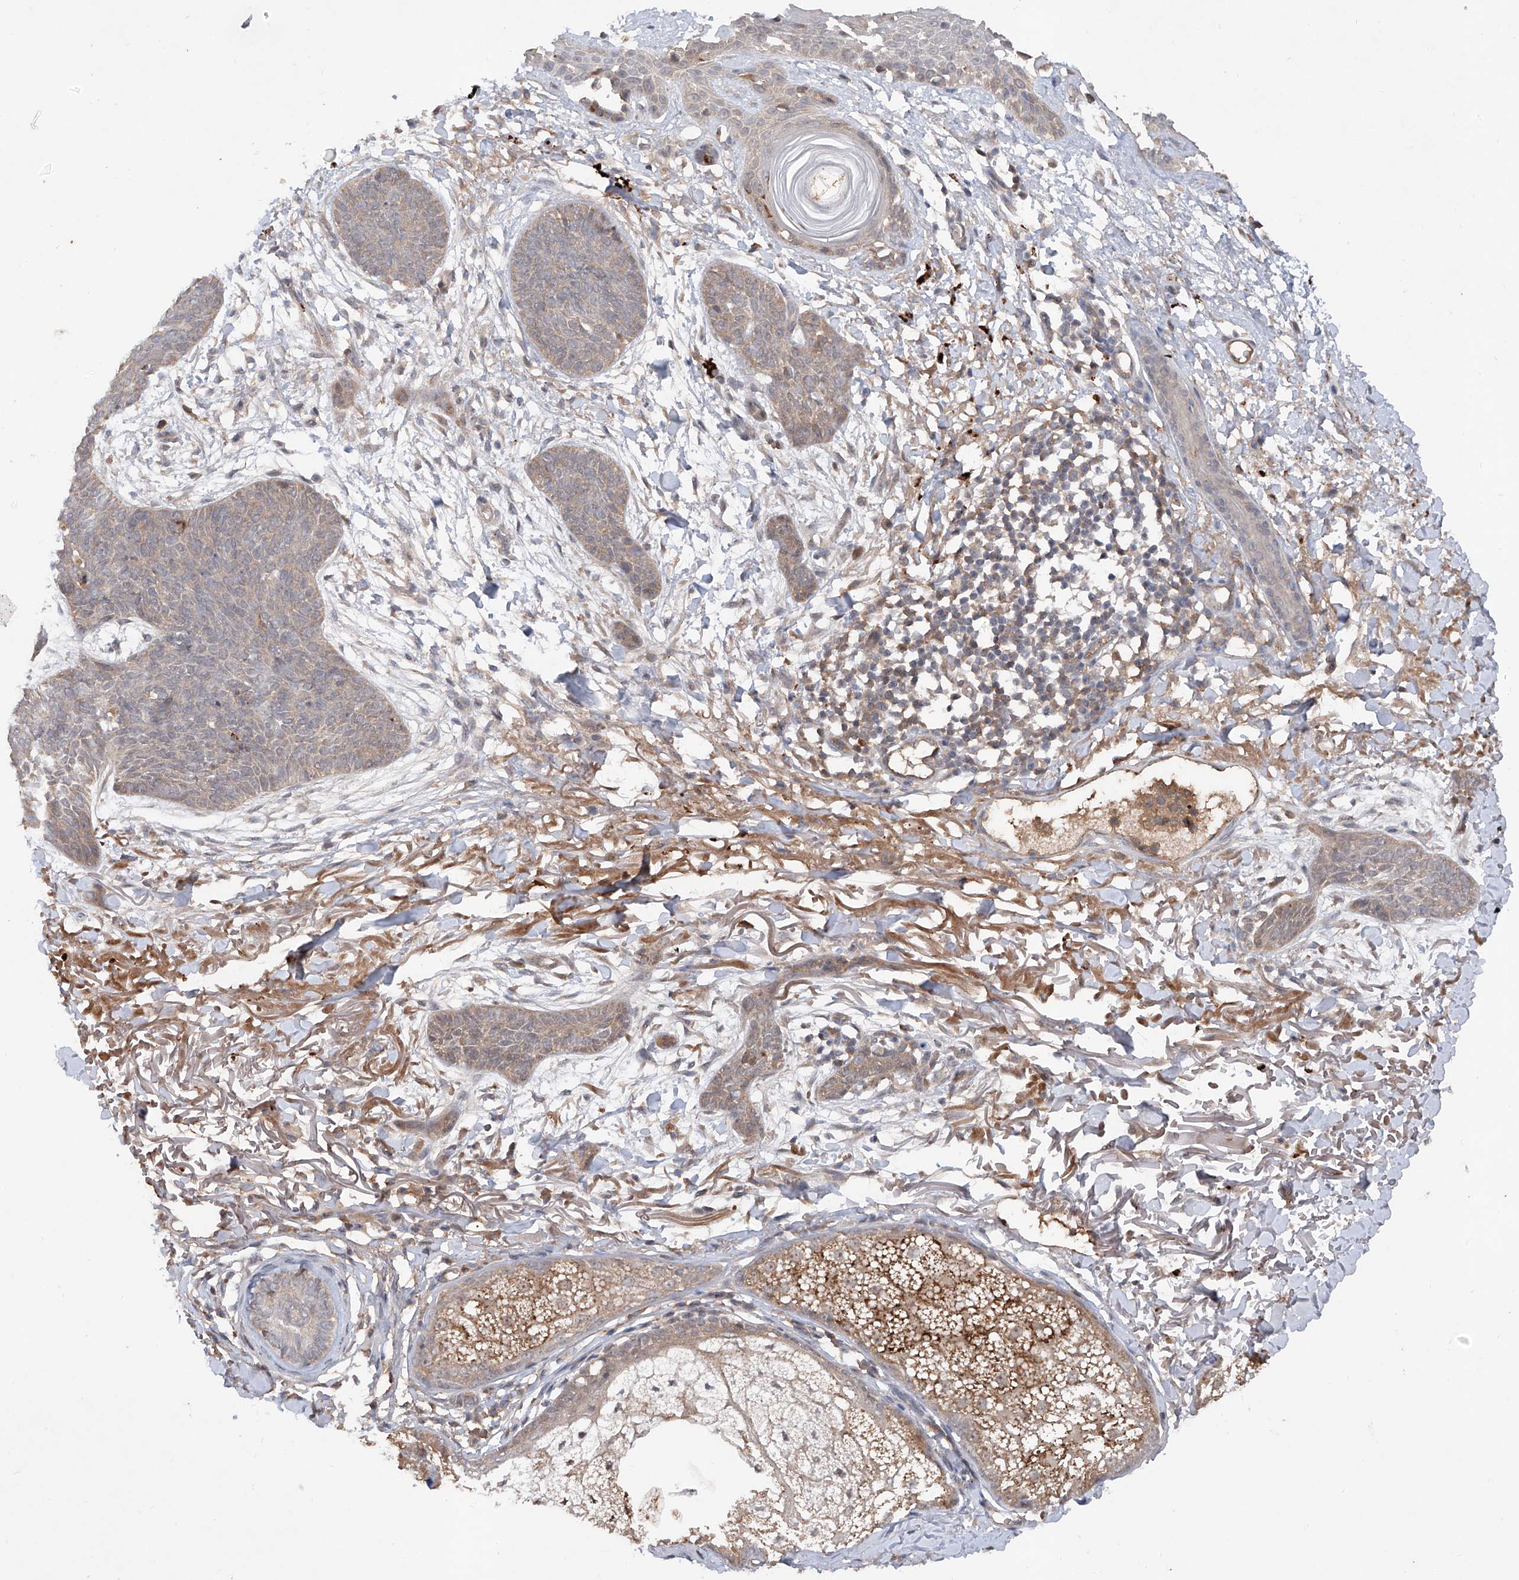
{"staining": {"intensity": "negative", "quantity": "none", "location": "none"}, "tissue": "skin cancer", "cell_type": "Tumor cells", "image_type": "cancer", "snomed": [{"axis": "morphology", "description": "Basal cell carcinoma"}, {"axis": "topography", "description": "Skin"}], "caption": "Immunohistochemical staining of skin cancer reveals no significant expression in tumor cells. The staining is performed using DAB brown chromogen with nuclei counter-stained in using hematoxylin.", "gene": "FAM135A", "patient": {"sex": "male", "age": 85}}